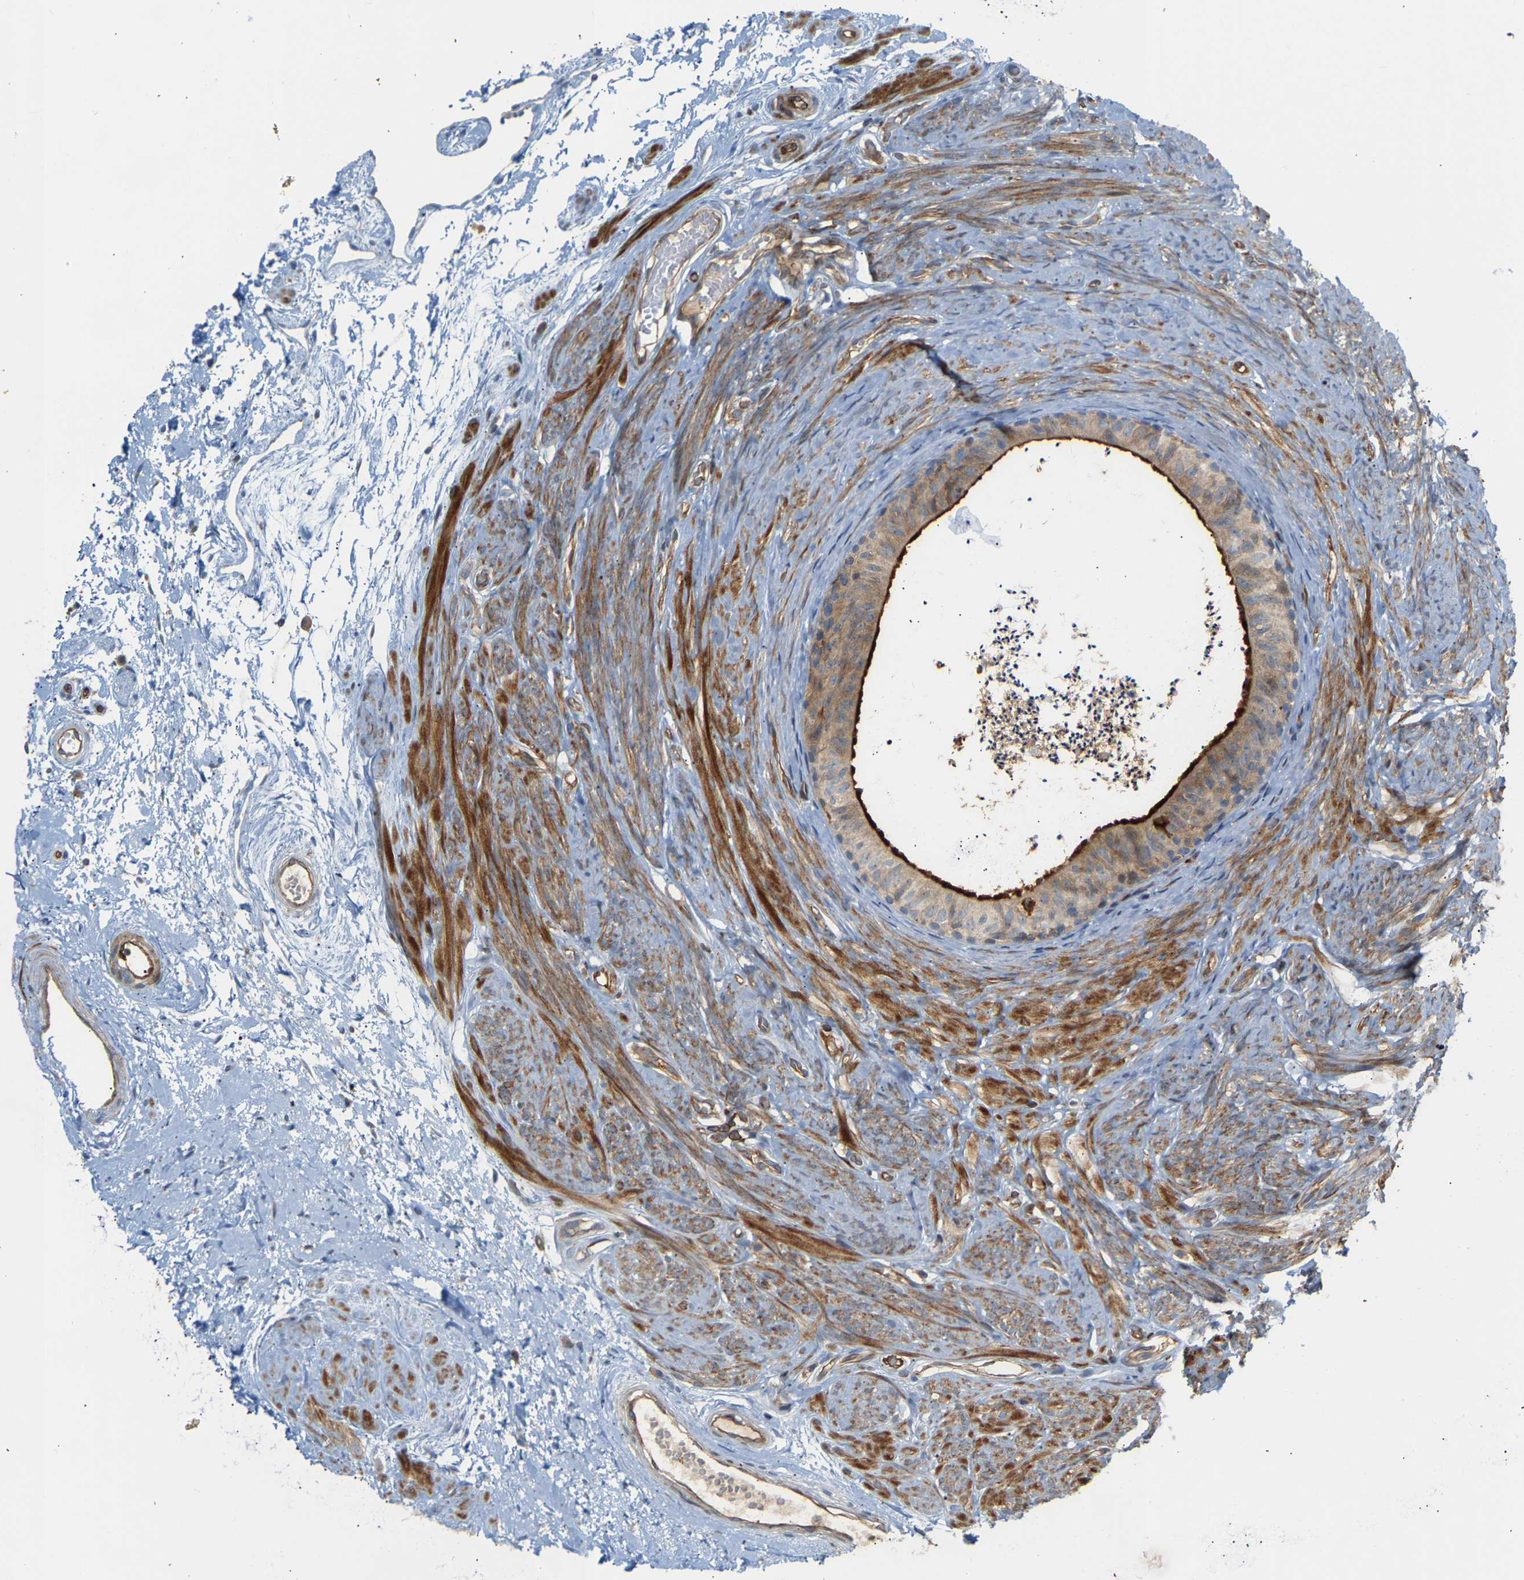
{"staining": {"intensity": "strong", "quantity": "25%-75%", "location": "cytoplasmic/membranous"}, "tissue": "epididymis", "cell_type": "Glandular cells", "image_type": "normal", "snomed": [{"axis": "morphology", "description": "Normal tissue, NOS"}, {"axis": "topography", "description": "Epididymis"}], "caption": "Immunohistochemistry photomicrograph of unremarkable epididymis: human epididymis stained using immunohistochemistry (IHC) exhibits high levels of strong protein expression localized specifically in the cytoplasmic/membranous of glandular cells, appearing as a cytoplasmic/membranous brown color.", "gene": "PLCG2", "patient": {"sex": "male", "age": 56}}